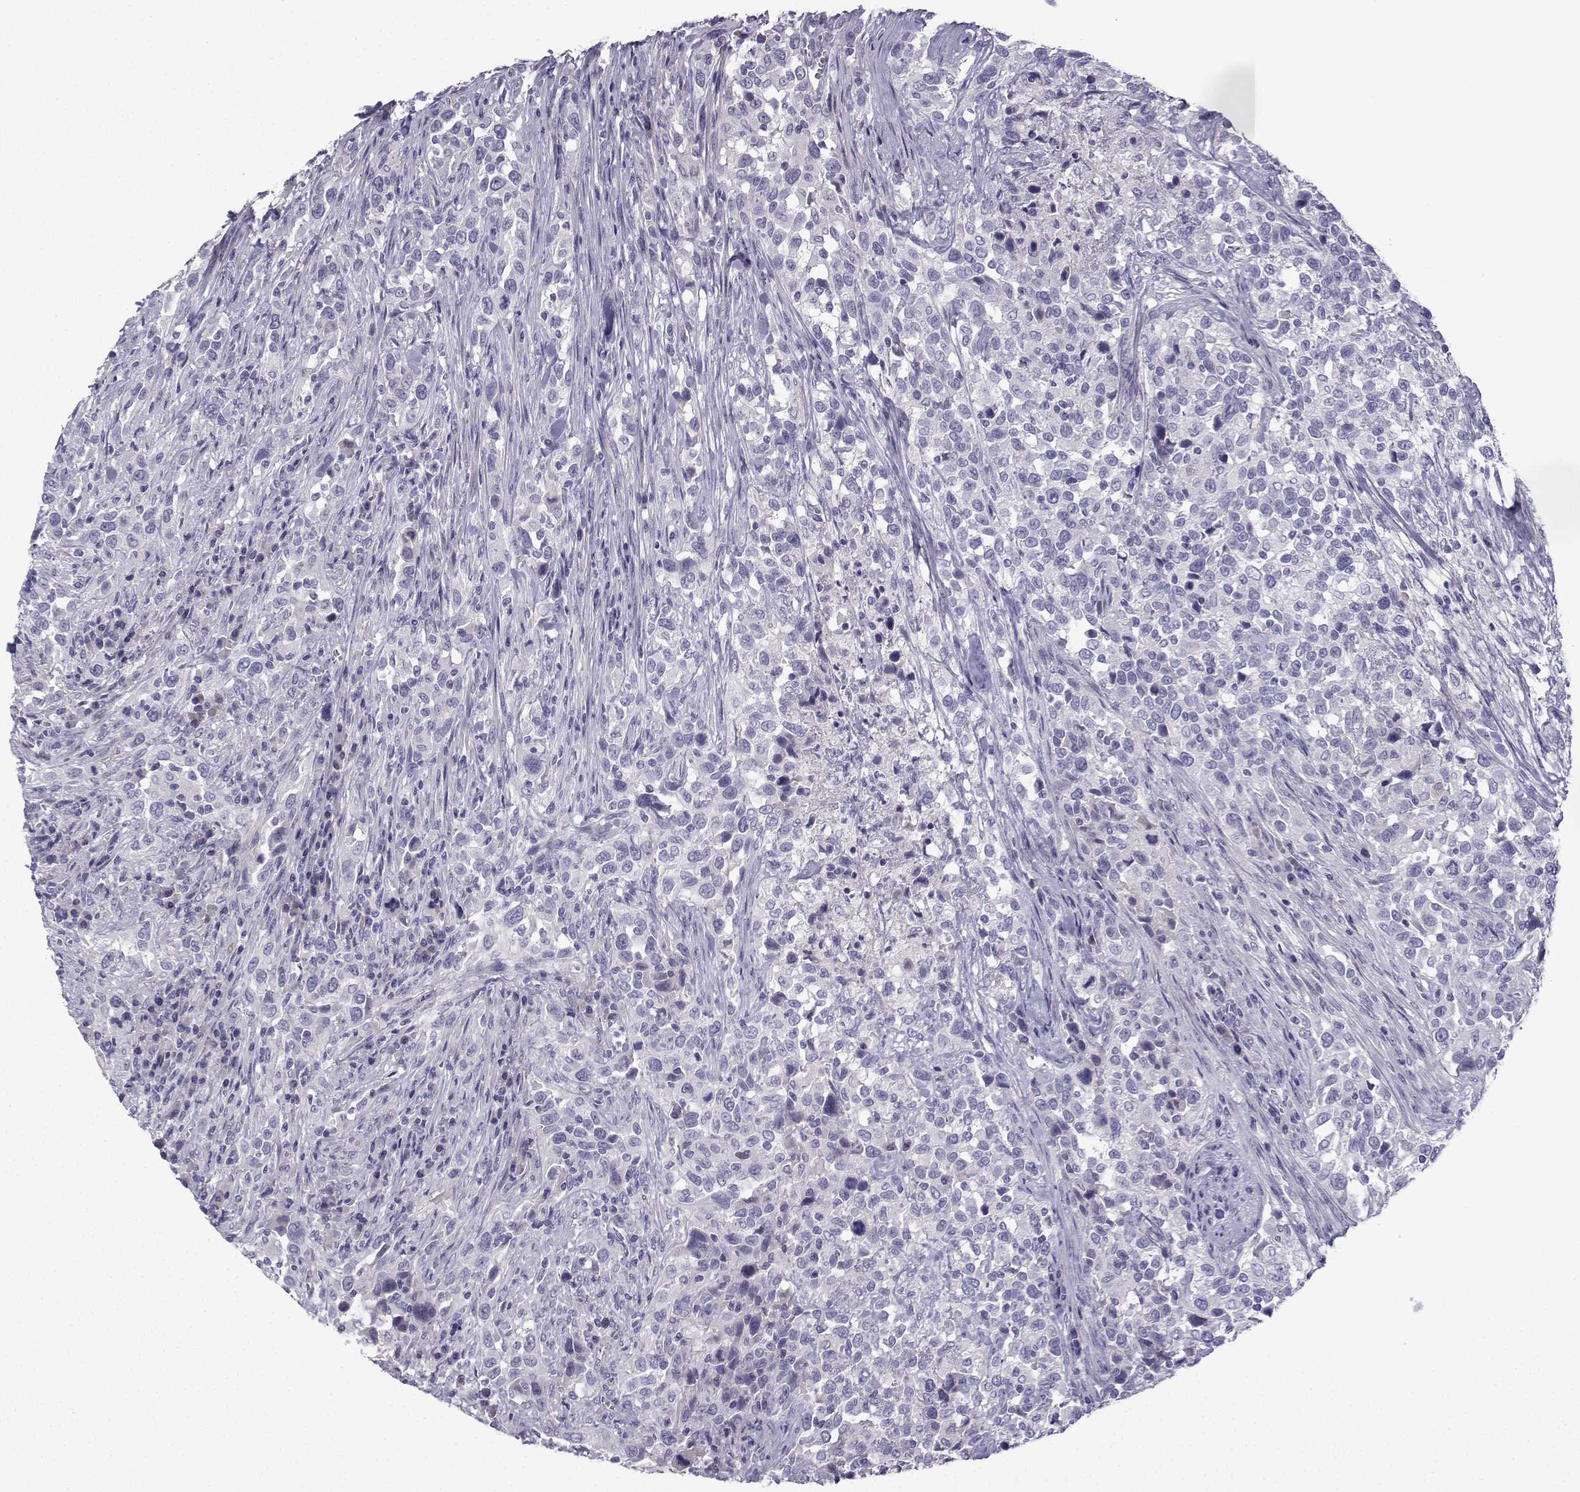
{"staining": {"intensity": "negative", "quantity": "none", "location": "none"}, "tissue": "urothelial cancer", "cell_type": "Tumor cells", "image_type": "cancer", "snomed": [{"axis": "morphology", "description": "Urothelial carcinoma, NOS"}, {"axis": "morphology", "description": "Urothelial carcinoma, High grade"}, {"axis": "topography", "description": "Urinary bladder"}], "caption": "An image of human urothelial cancer is negative for staining in tumor cells.", "gene": "SPACA7", "patient": {"sex": "female", "age": 64}}